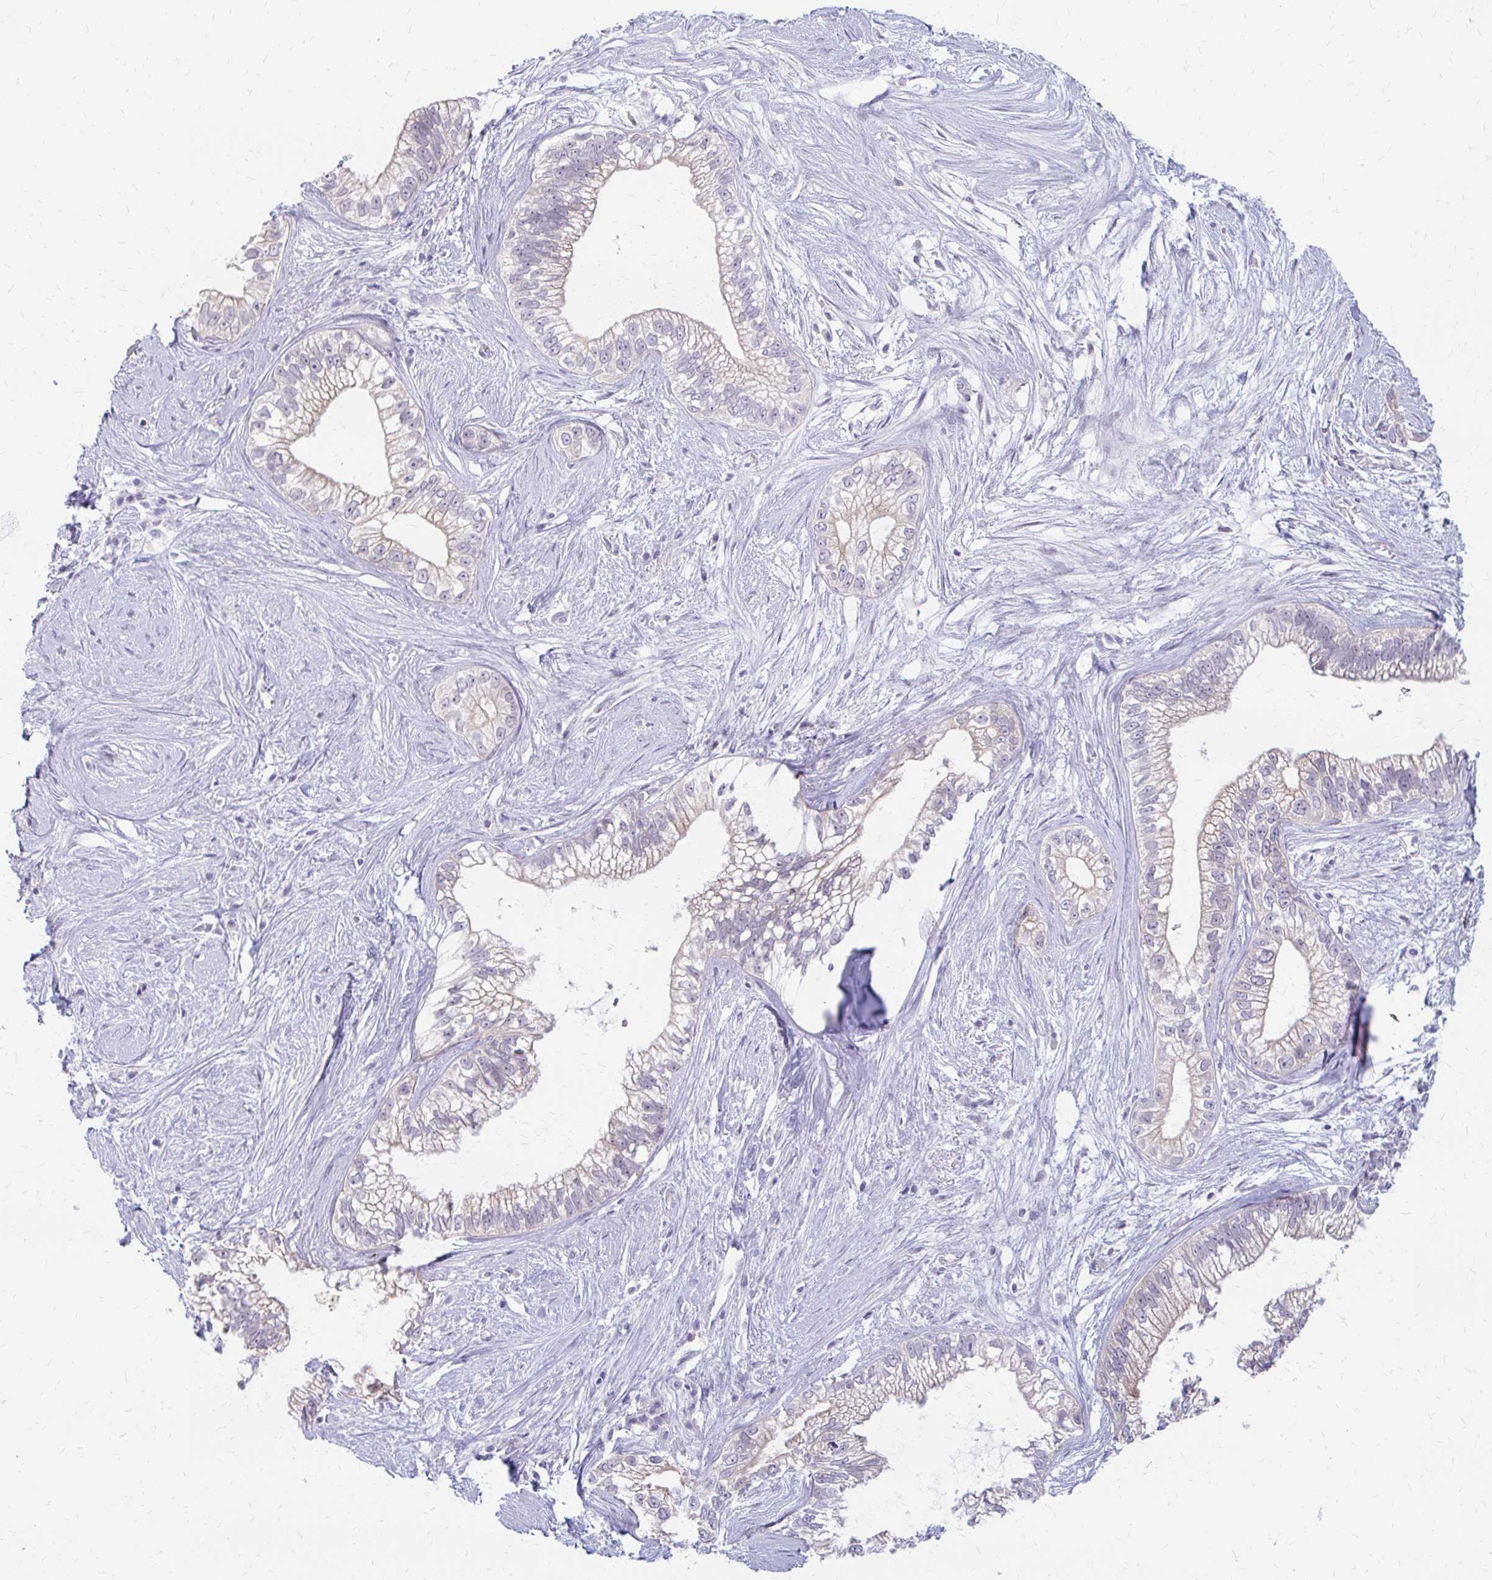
{"staining": {"intensity": "weak", "quantity": "25%-75%", "location": "cytoplasmic/membranous"}, "tissue": "pancreatic cancer", "cell_type": "Tumor cells", "image_type": "cancer", "snomed": [{"axis": "morphology", "description": "Adenocarcinoma, NOS"}, {"axis": "topography", "description": "Pancreas"}], "caption": "IHC staining of adenocarcinoma (pancreatic), which demonstrates low levels of weak cytoplasmic/membranous positivity in approximately 25%-75% of tumor cells indicating weak cytoplasmic/membranous protein positivity. The staining was performed using DAB (brown) for protein detection and nuclei were counterstained in hematoxylin (blue).", "gene": "RGS16", "patient": {"sex": "male", "age": 70}}